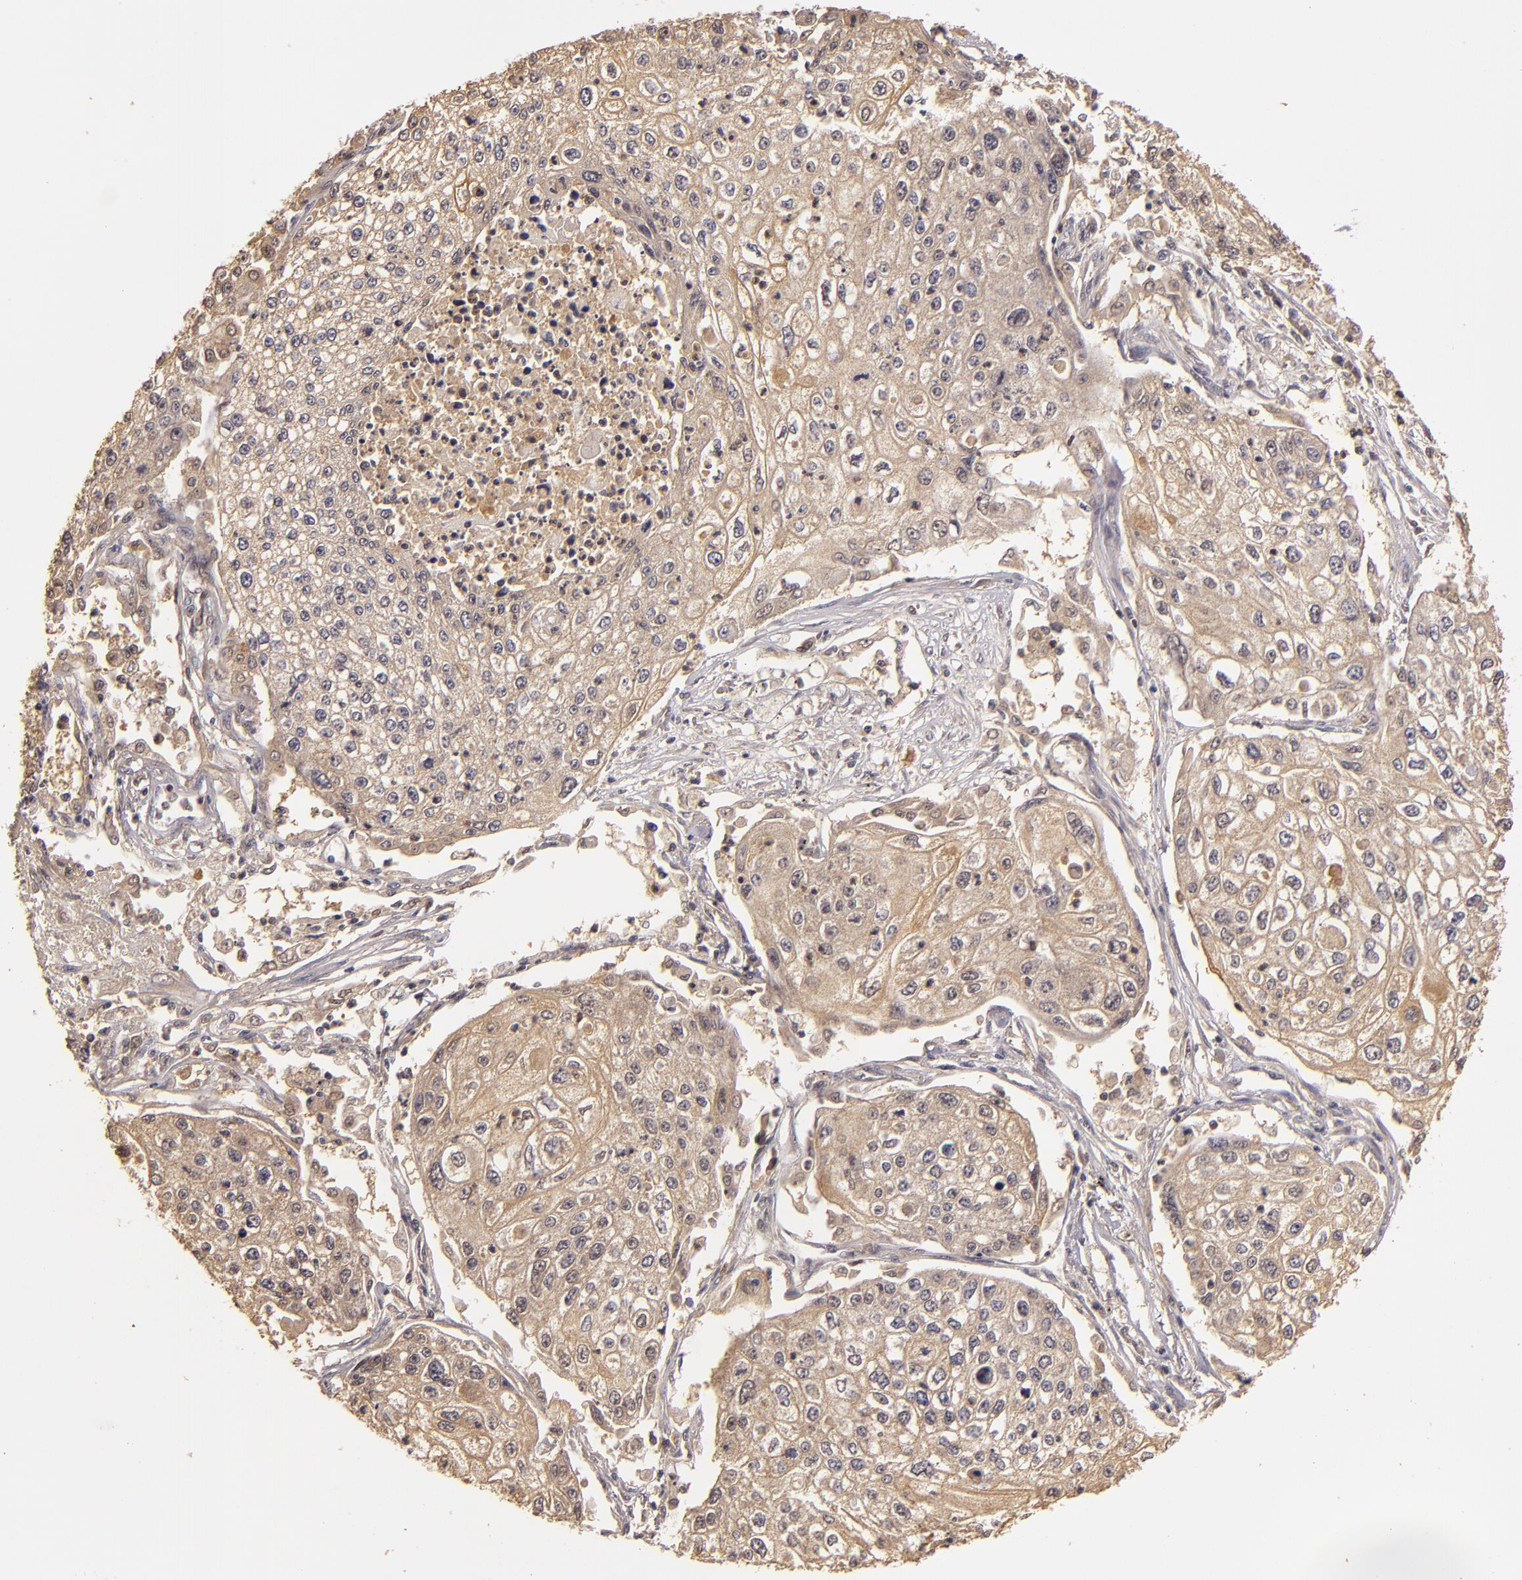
{"staining": {"intensity": "weak", "quantity": ">75%", "location": "cytoplasmic/membranous"}, "tissue": "lung cancer", "cell_type": "Tumor cells", "image_type": "cancer", "snomed": [{"axis": "morphology", "description": "Squamous cell carcinoma, NOS"}, {"axis": "topography", "description": "Lung"}], "caption": "IHC histopathology image of neoplastic tissue: human squamous cell carcinoma (lung) stained using IHC shows low levels of weak protein expression localized specifically in the cytoplasmic/membranous of tumor cells, appearing as a cytoplasmic/membranous brown color.", "gene": "LRG1", "patient": {"sex": "male", "age": 75}}